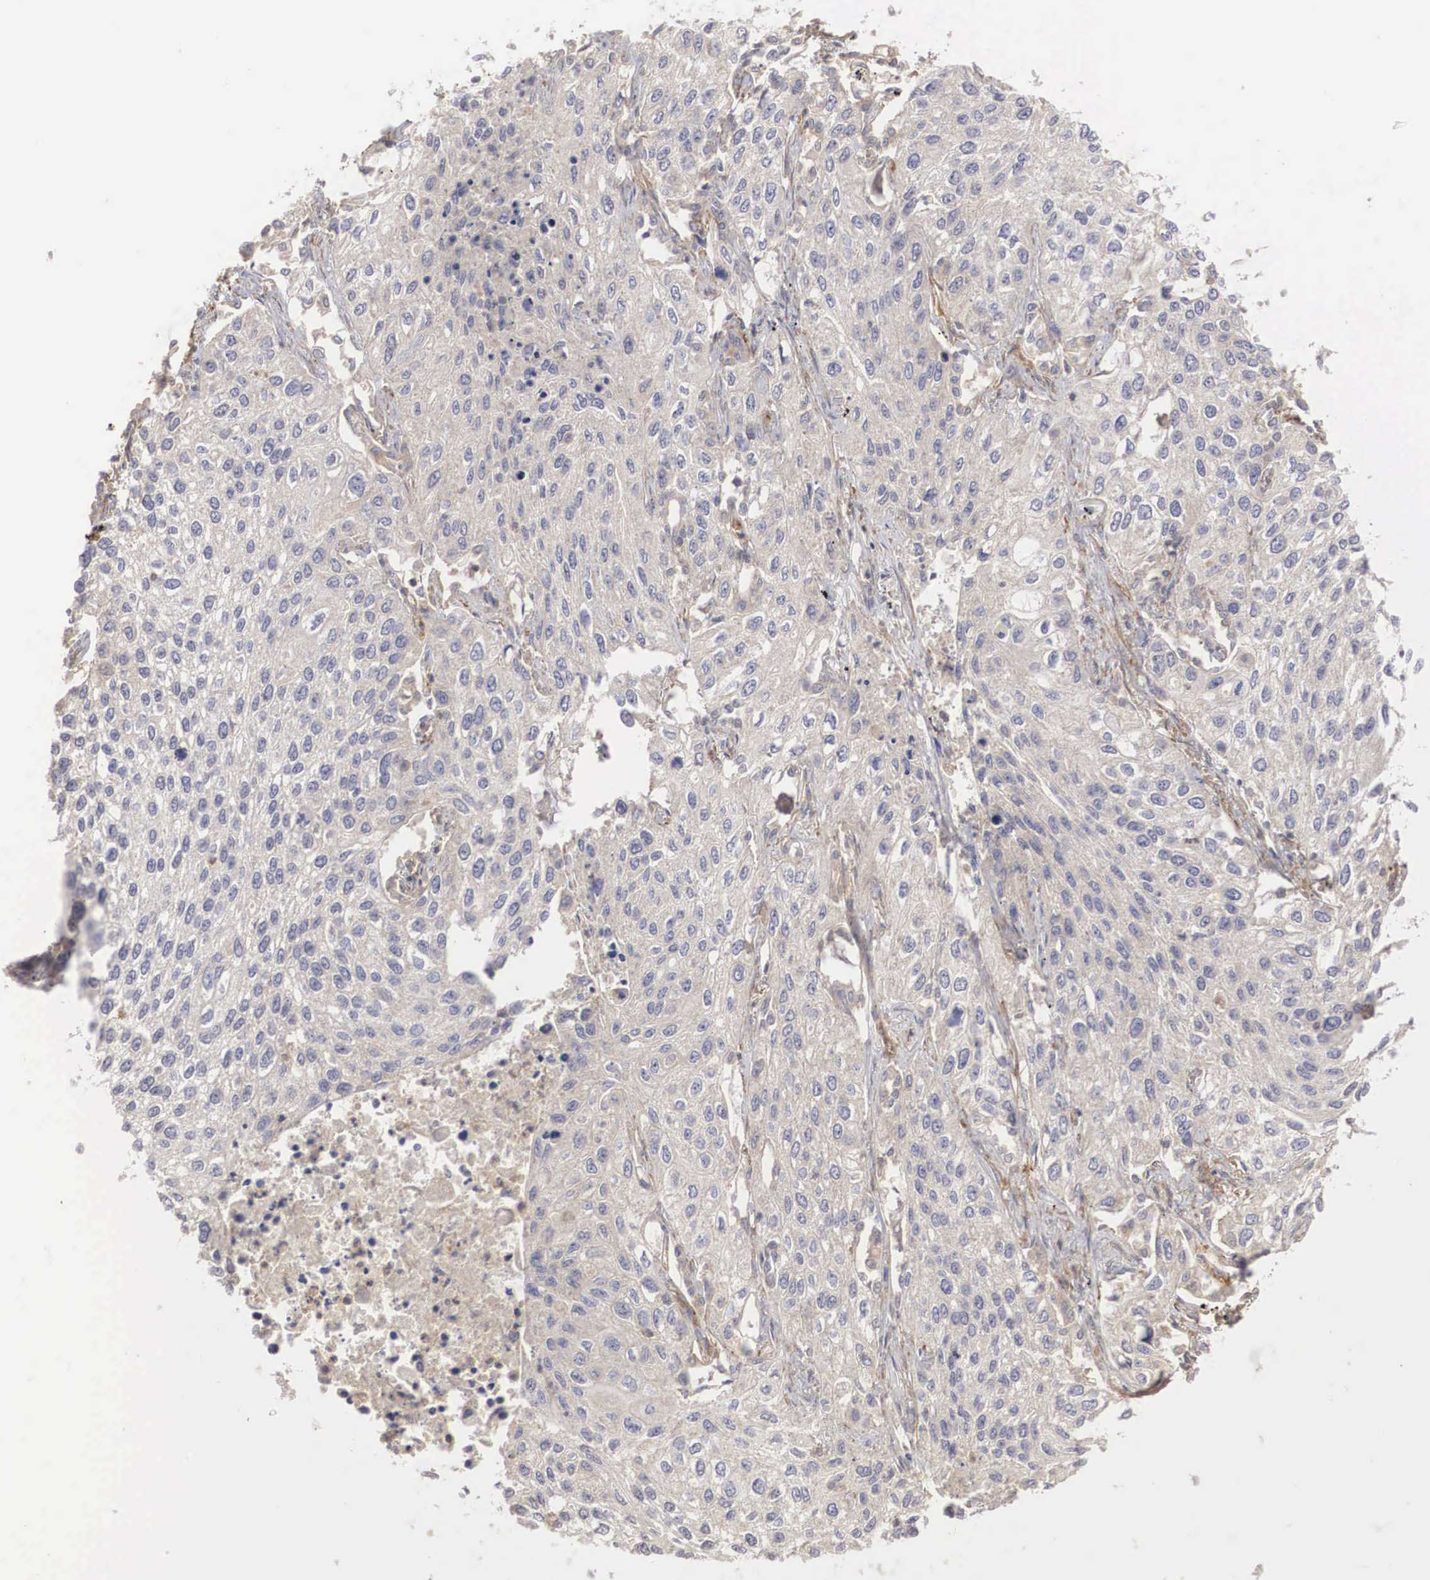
{"staining": {"intensity": "weak", "quantity": "<25%", "location": "cytoplasmic/membranous"}, "tissue": "lung cancer", "cell_type": "Tumor cells", "image_type": "cancer", "snomed": [{"axis": "morphology", "description": "Squamous cell carcinoma, NOS"}, {"axis": "topography", "description": "Lung"}], "caption": "Immunohistochemical staining of lung cancer (squamous cell carcinoma) reveals no significant positivity in tumor cells. (DAB (3,3'-diaminobenzidine) immunohistochemistry (IHC) with hematoxylin counter stain).", "gene": "ARMCX4", "patient": {"sex": "male", "age": 75}}